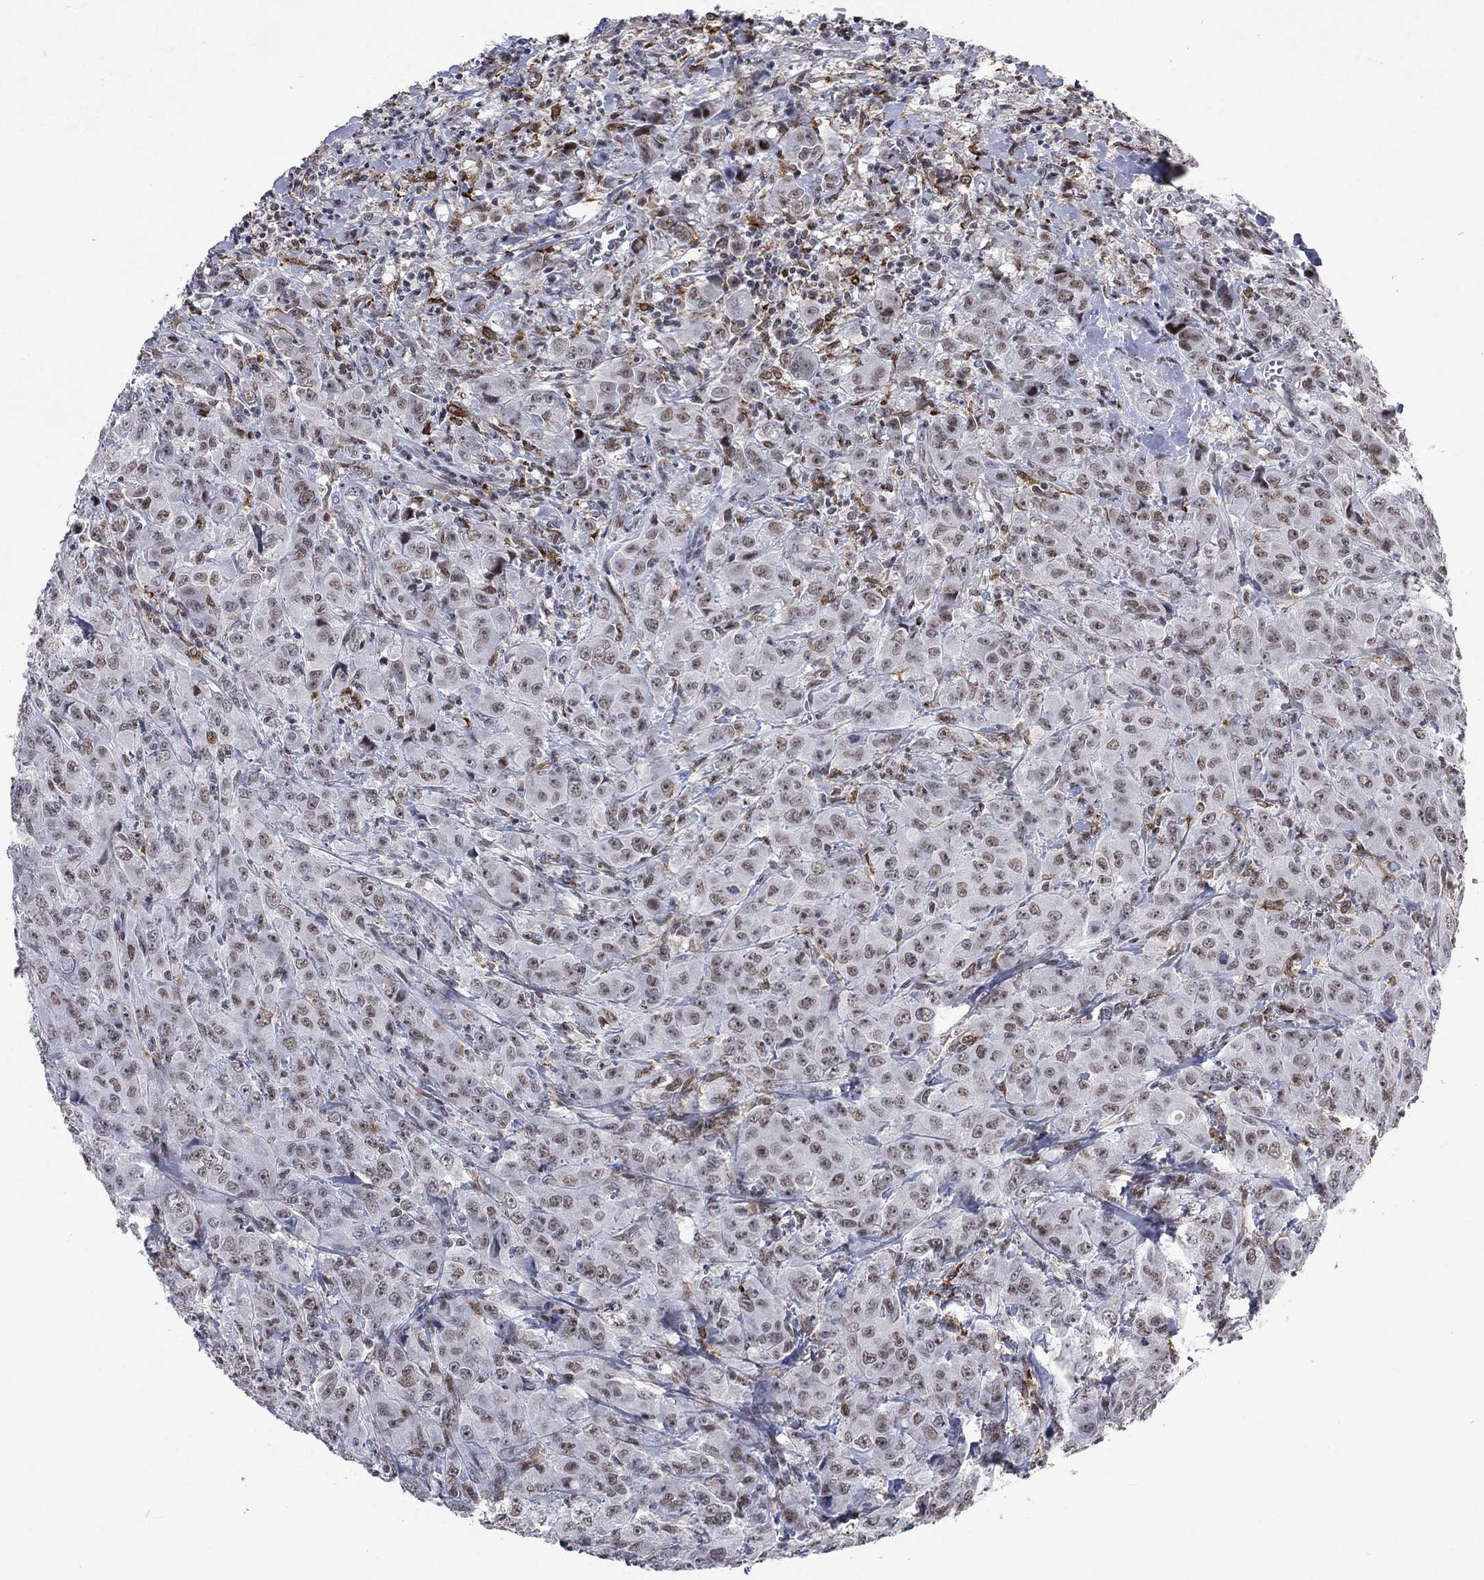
{"staining": {"intensity": "moderate", "quantity": ">75%", "location": "nuclear"}, "tissue": "breast cancer", "cell_type": "Tumor cells", "image_type": "cancer", "snomed": [{"axis": "morphology", "description": "Duct carcinoma"}, {"axis": "topography", "description": "Breast"}], "caption": "Breast cancer was stained to show a protein in brown. There is medium levels of moderate nuclear staining in about >75% of tumor cells. (DAB IHC with brightfield microscopy, high magnification).", "gene": "HCFC1", "patient": {"sex": "female", "age": 43}}